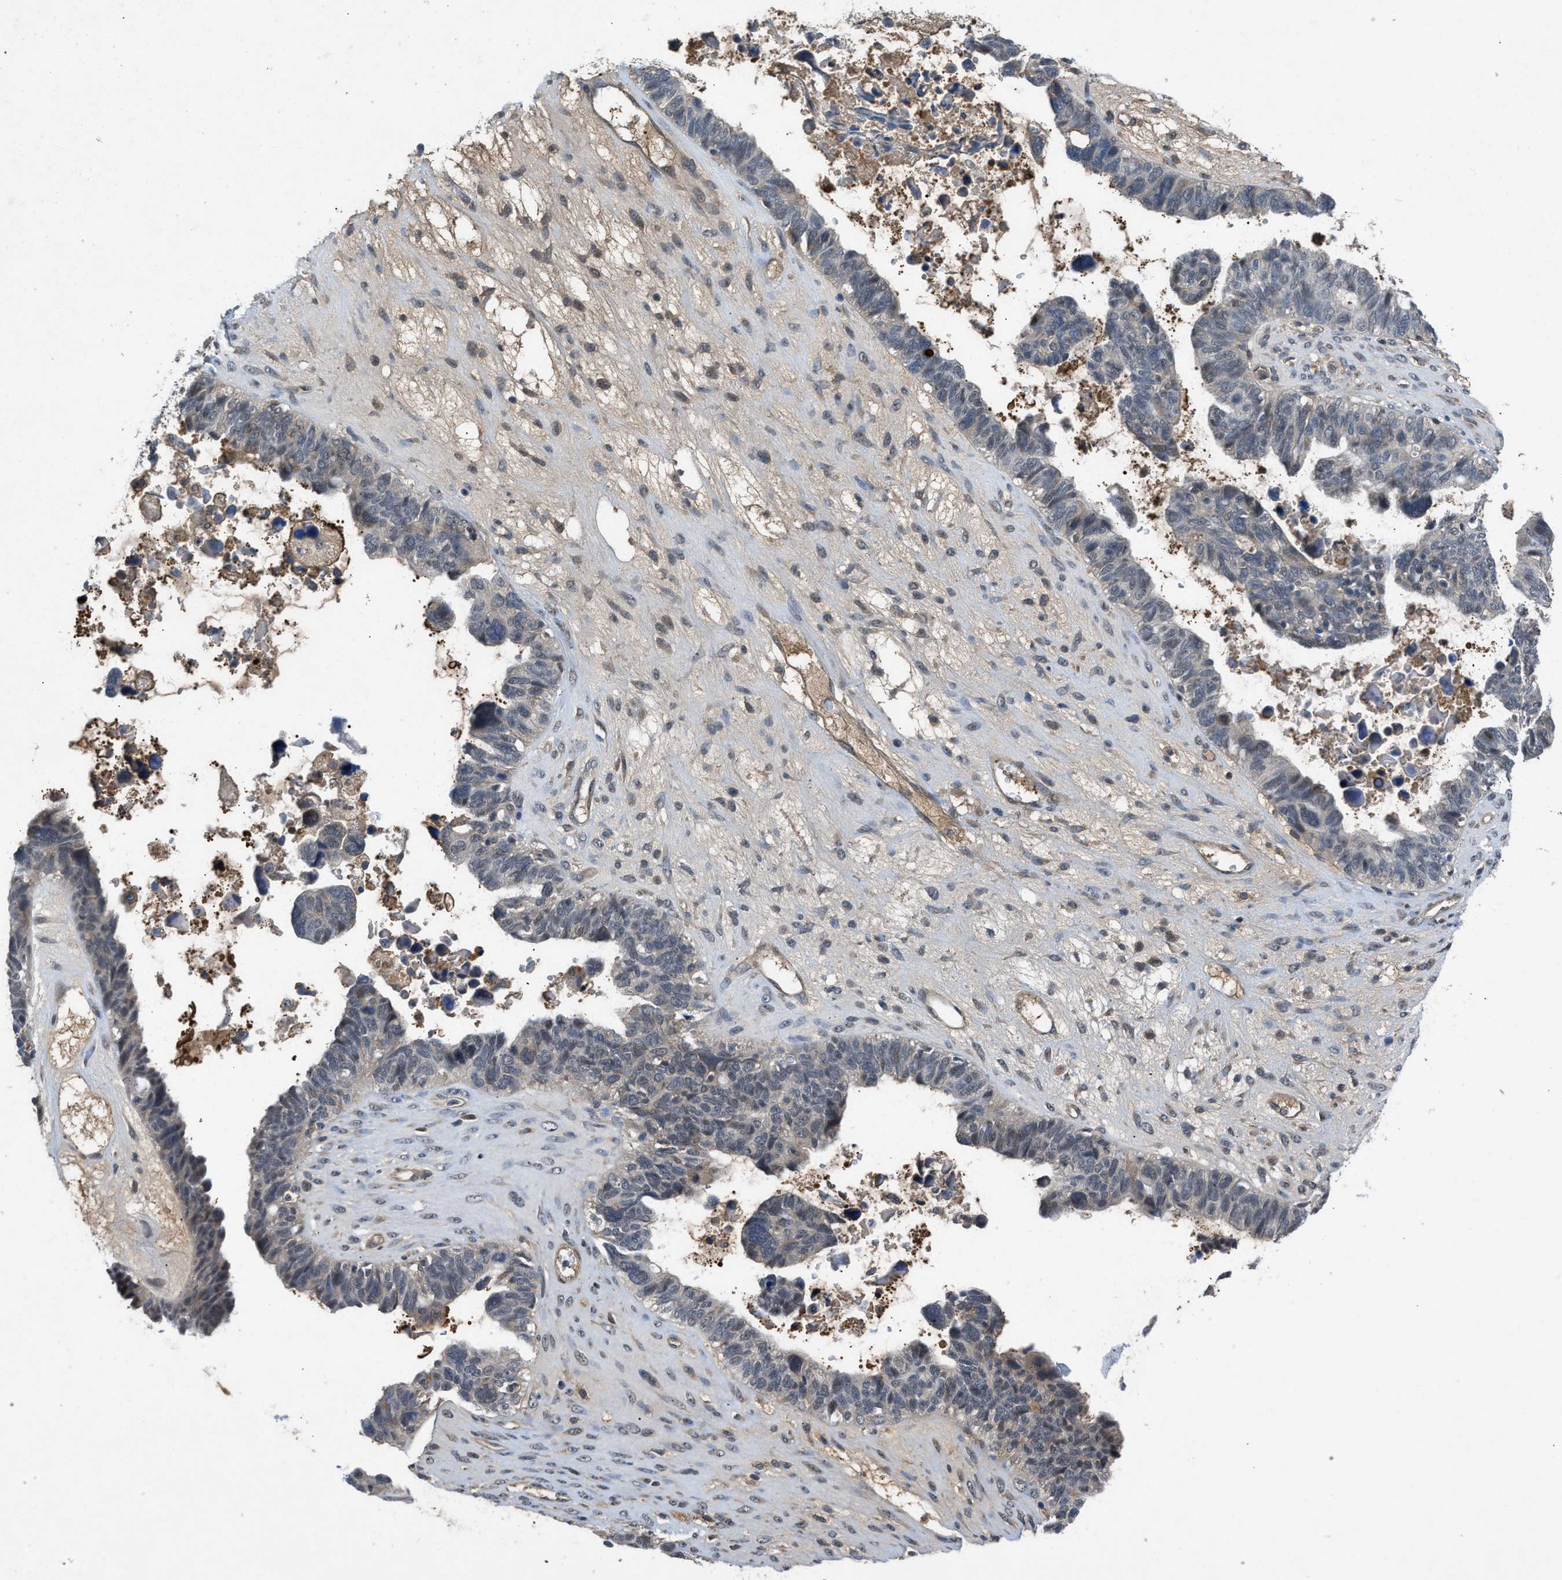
{"staining": {"intensity": "weak", "quantity": "<25%", "location": "nuclear"}, "tissue": "ovarian cancer", "cell_type": "Tumor cells", "image_type": "cancer", "snomed": [{"axis": "morphology", "description": "Cystadenocarcinoma, serous, NOS"}, {"axis": "topography", "description": "Ovary"}], "caption": "Serous cystadenocarcinoma (ovarian) was stained to show a protein in brown. There is no significant expression in tumor cells. (Stains: DAB immunohistochemistry with hematoxylin counter stain, Microscopy: brightfield microscopy at high magnification).", "gene": "ZNF251", "patient": {"sex": "female", "age": 79}}